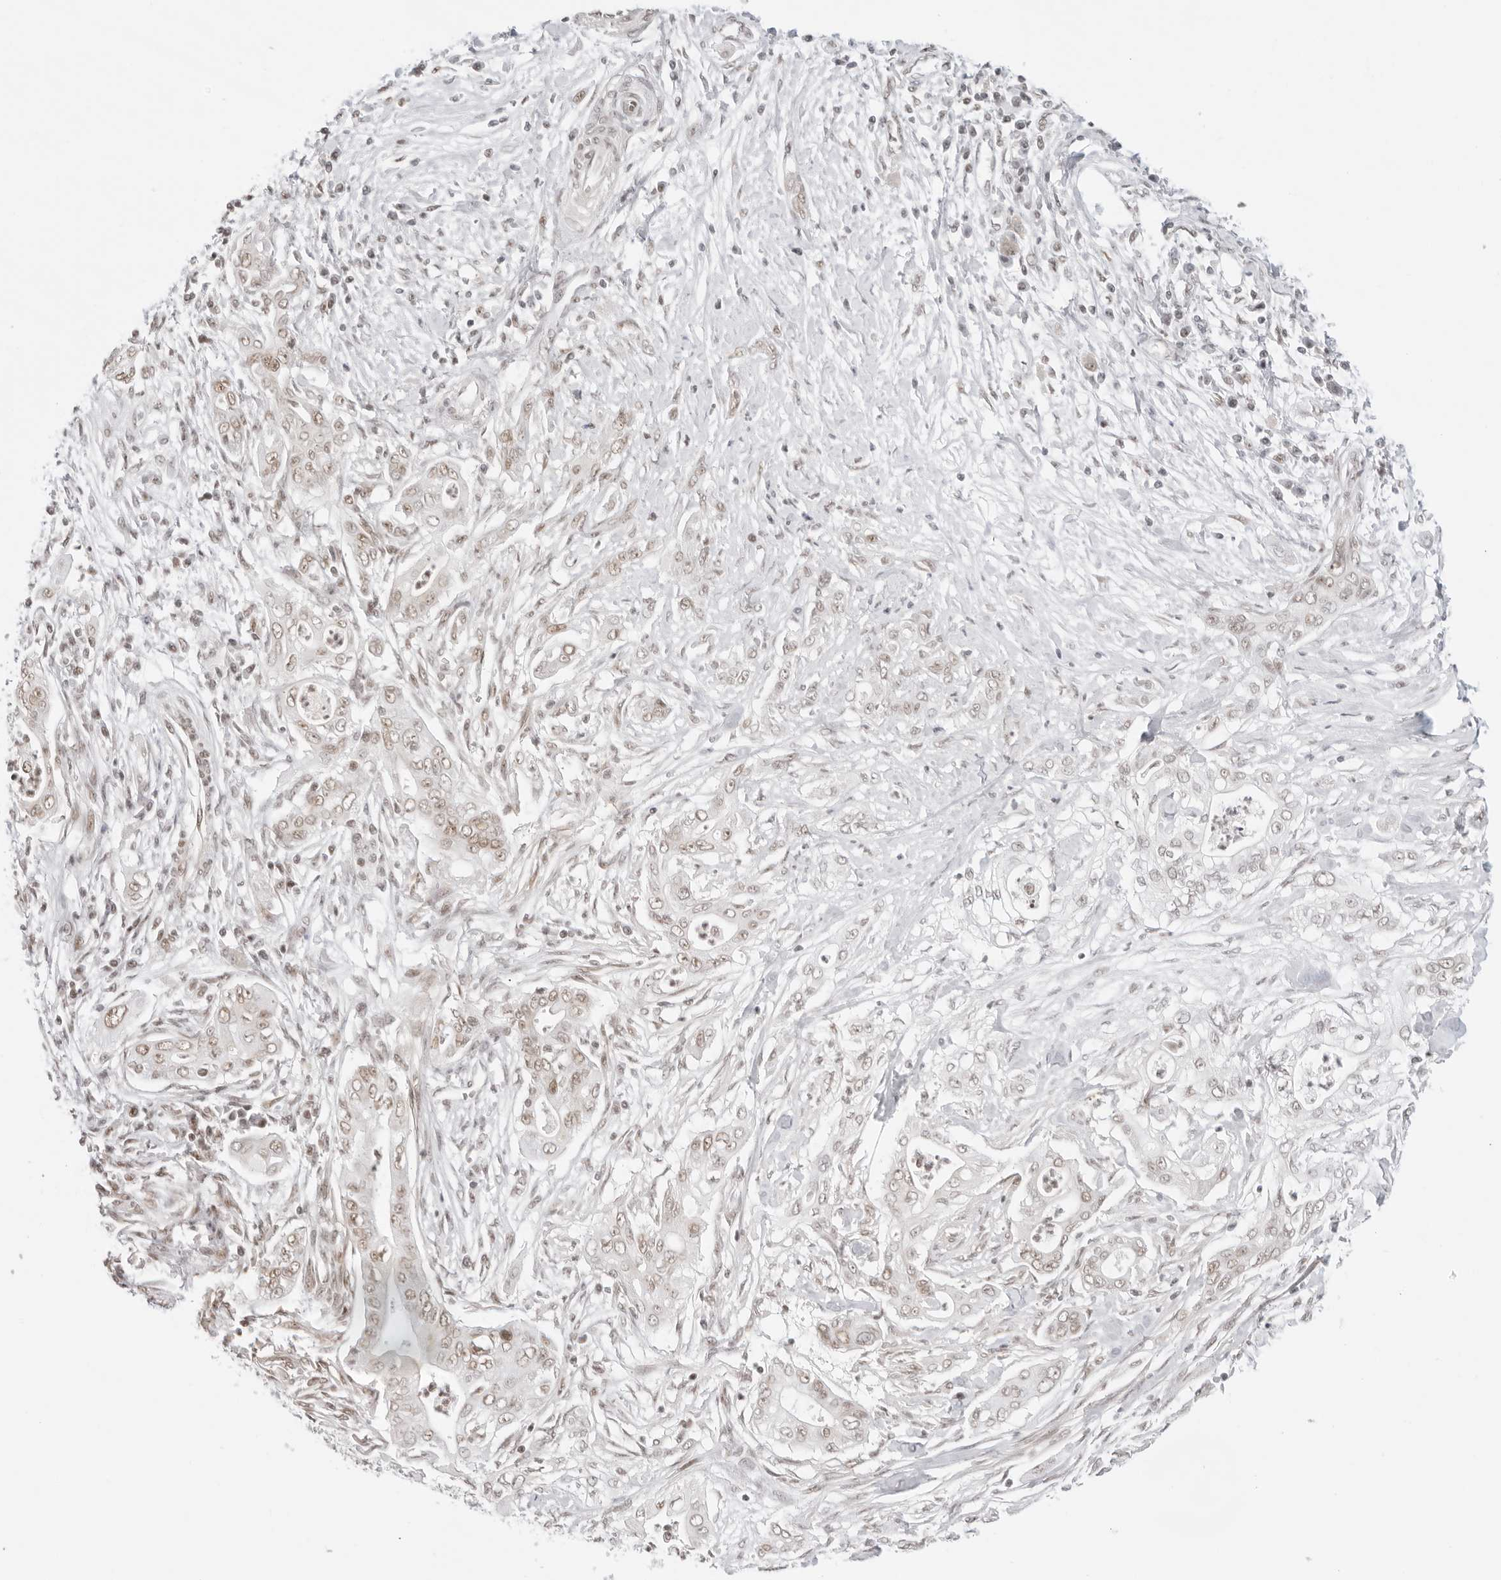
{"staining": {"intensity": "weak", "quantity": ">75%", "location": "nuclear"}, "tissue": "pancreatic cancer", "cell_type": "Tumor cells", "image_type": "cancer", "snomed": [{"axis": "morphology", "description": "Adenocarcinoma, NOS"}, {"axis": "topography", "description": "Pancreas"}], "caption": "The immunohistochemical stain labels weak nuclear staining in tumor cells of adenocarcinoma (pancreatic) tissue. The protein is stained brown, and the nuclei are stained in blue (DAB IHC with brightfield microscopy, high magnification).", "gene": "TCIM", "patient": {"sex": "male", "age": 58}}